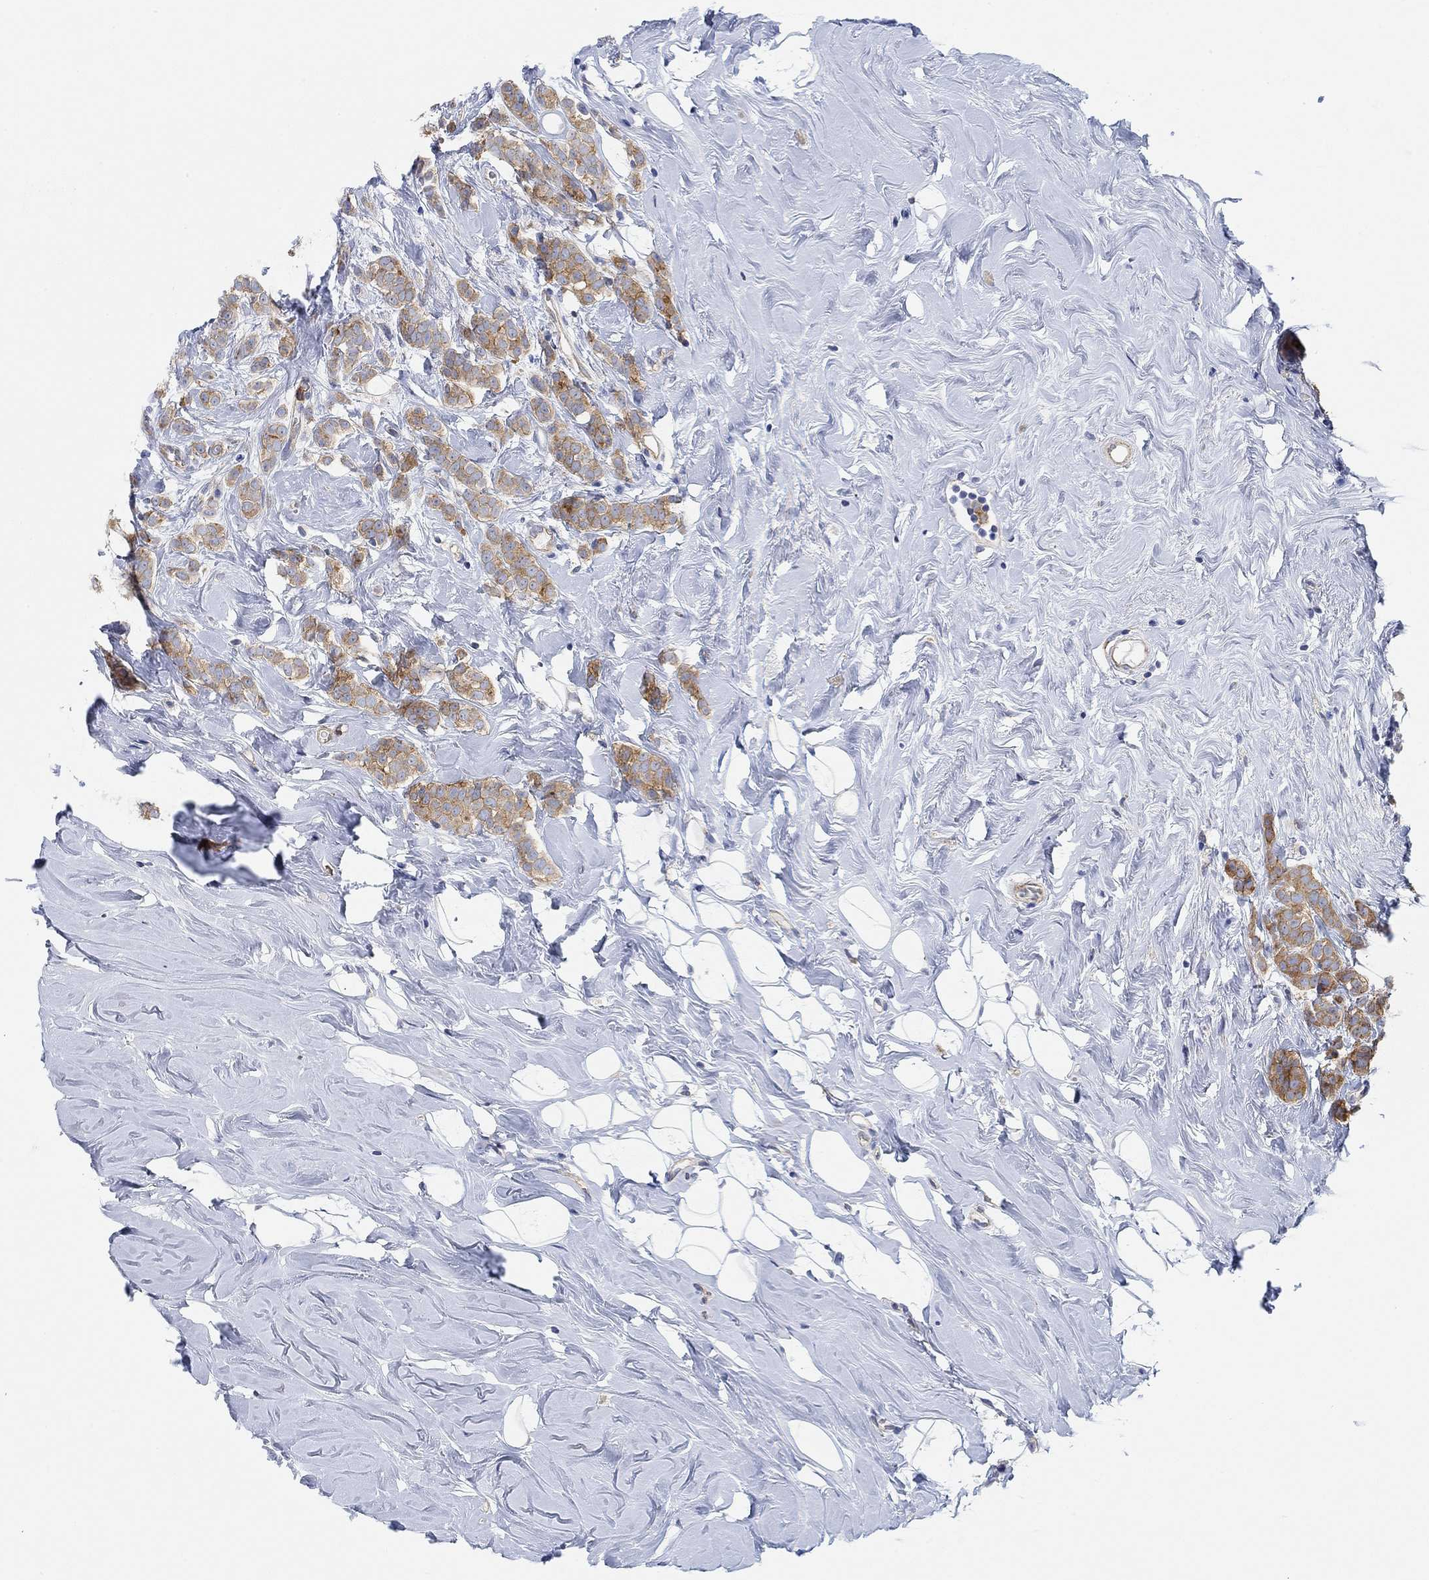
{"staining": {"intensity": "moderate", "quantity": "25%-75%", "location": "cytoplasmic/membranous"}, "tissue": "breast cancer", "cell_type": "Tumor cells", "image_type": "cancer", "snomed": [{"axis": "morphology", "description": "Lobular carcinoma"}, {"axis": "topography", "description": "Breast"}], "caption": "Breast cancer (lobular carcinoma) stained for a protein demonstrates moderate cytoplasmic/membranous positivity in tumor cells.", "gene": "RGS1", "patient": {"sex": "female", "age": 49}}